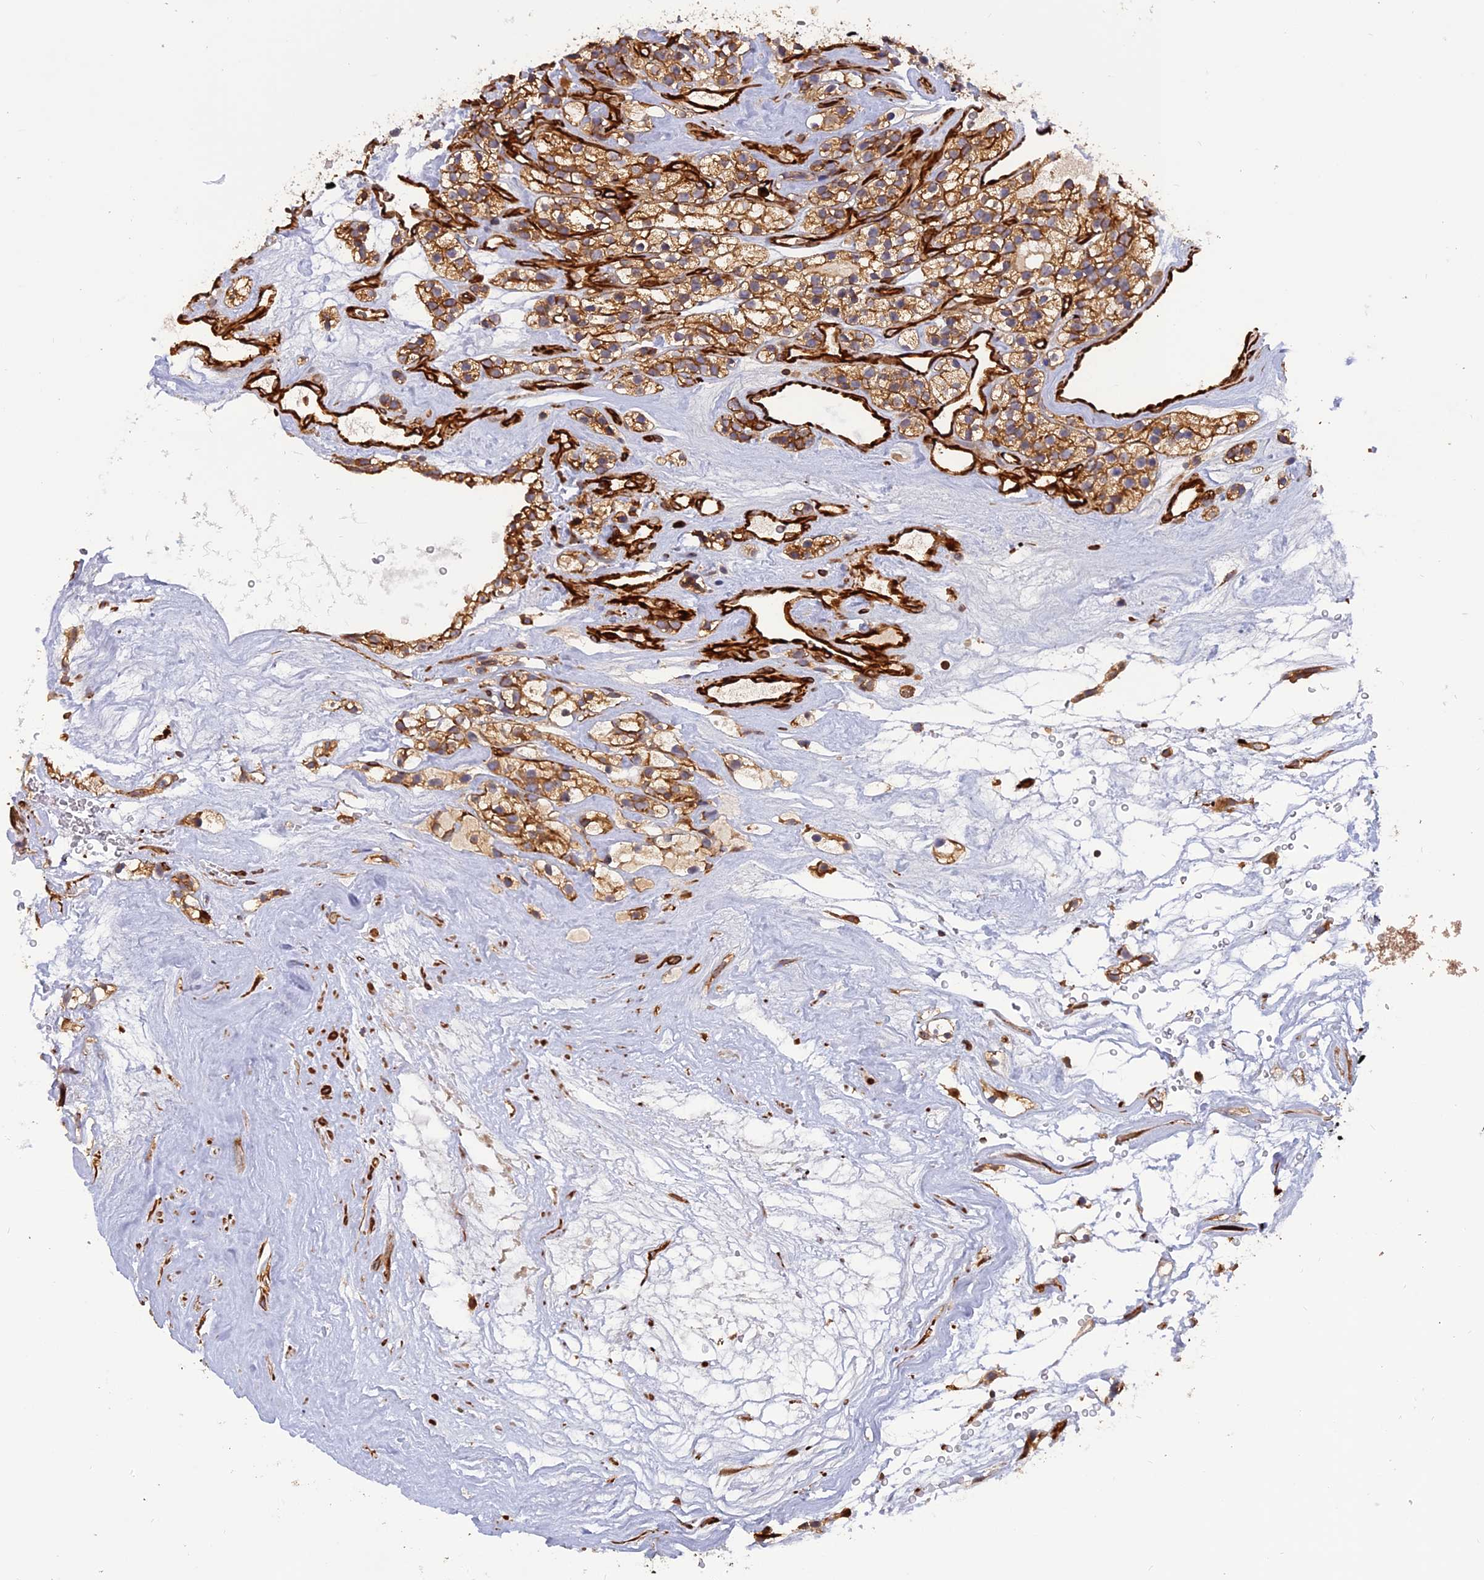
{"staining": {"intensity": "moderate", "quantity": ">75%", "location": "cytoplasmic/membranous"}, "tissue": "renal cancer", "cell_type": "Tumor cells", "image_type": "cancer", "snomed": [{"axis": "morphology", "description": "Adenocarcinoma, NOS"}, {"axis": "topography", "description": "Kidney"}], "caption": "A high-resolution image shows immunohistochemistry staining of renal cancer (adenocarcinoma), which reveals moderate cytoplasmic/membranous staining in approximately >75% of tumor cells. (DAB IHC, brown staining for protein, blue staining for nuclei).", "gene": "PHLDB3", "patient": {"sex": "female", "age": 57}}